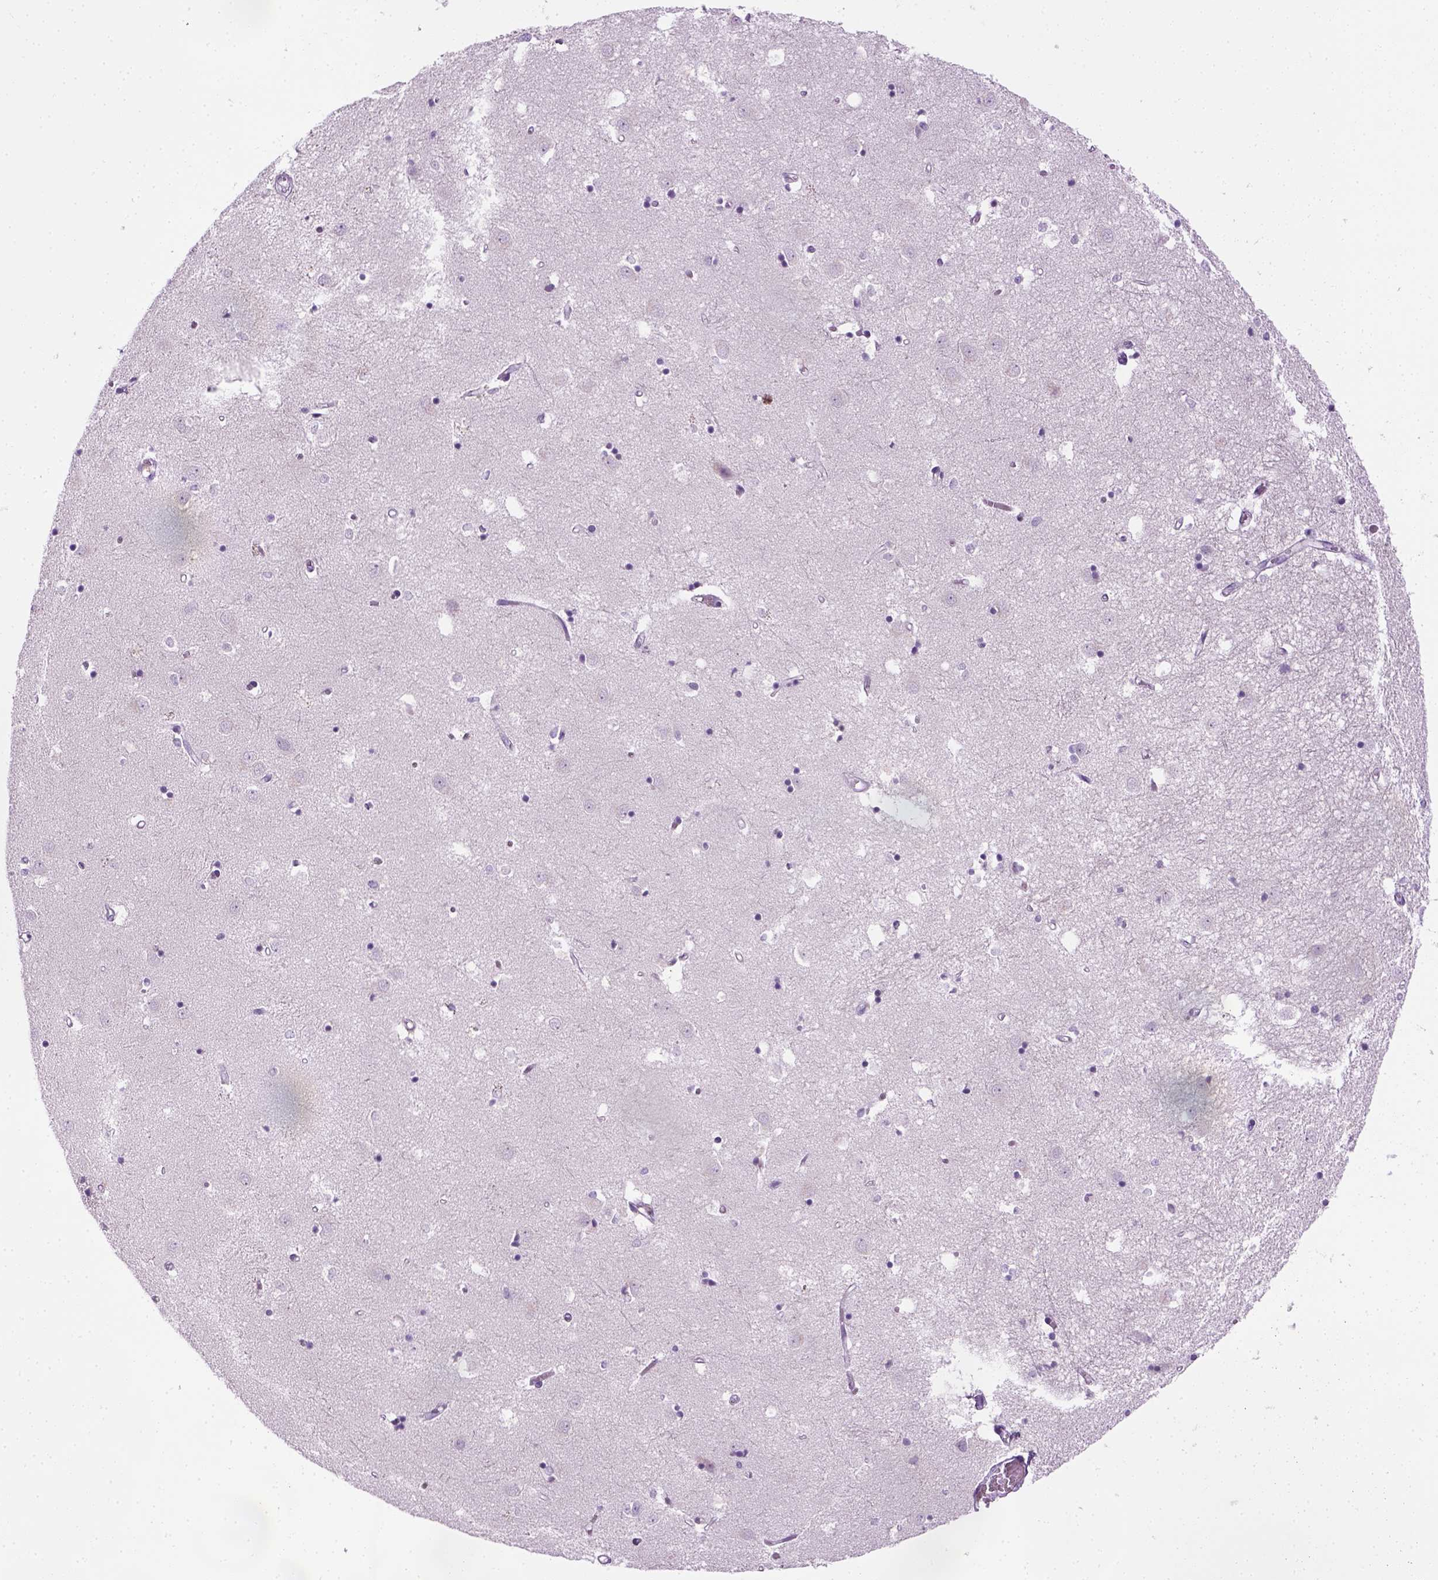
{"staining": {"intensity": "negative", "quantity": "none", "location": "none"}, "tissue": "caudate", "cell_type": "Glial cells", "image_type": "normal", "snomed": [{"axis": "morphology", "description": "Normal tissue, NOS"}, {"axis": "topography", "description": "Lateral ventricle wall"}], "caption": "Immunohistochemistry of benign human caudate reveals no staining in glial cells.", "gene": "CIBAR2", "patient": {"sex": "male", "age": 54}}